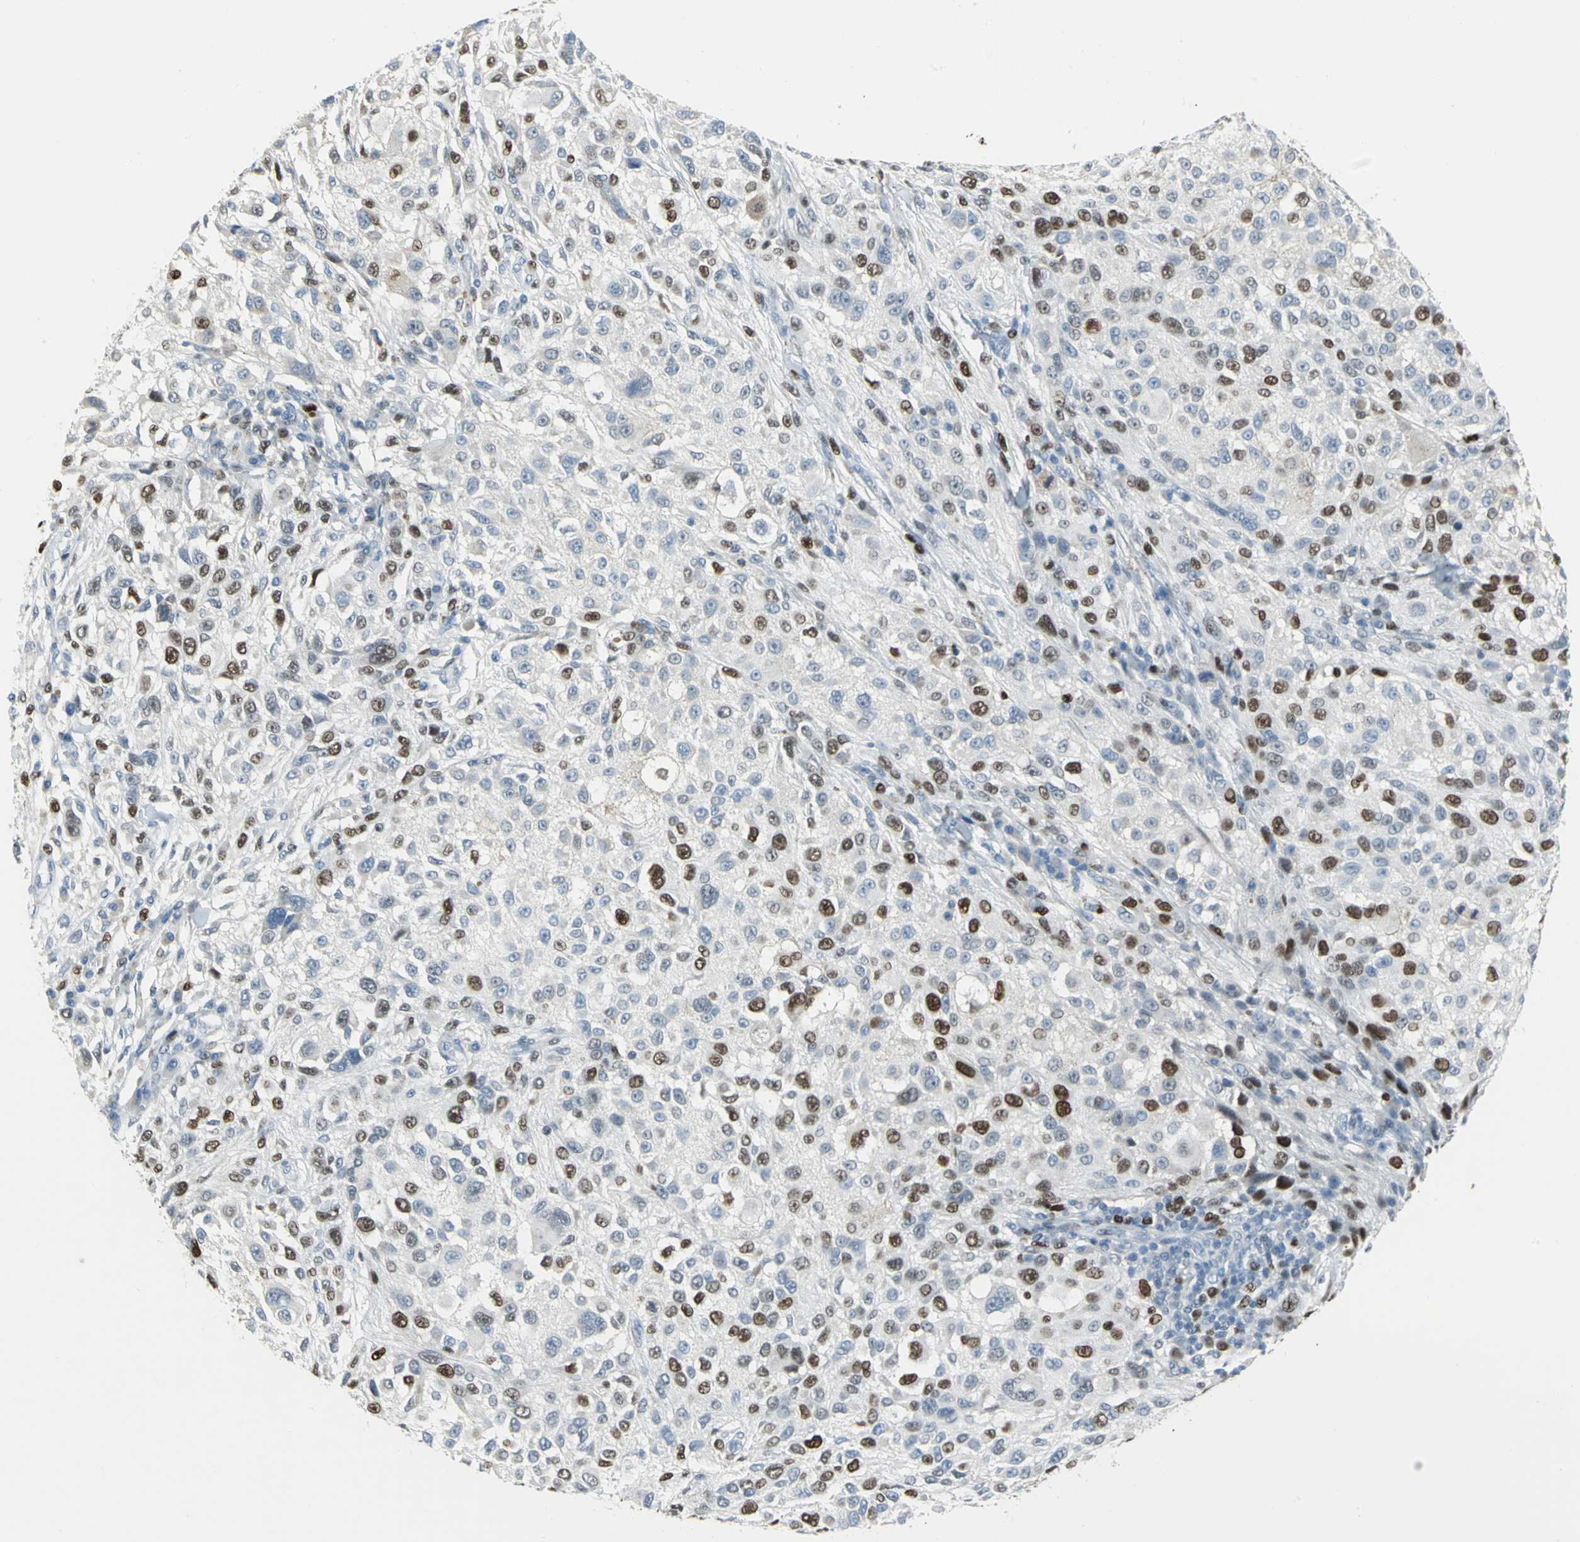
{"staining": {"intensity": "strong", "quantity": "25%-75%", "location": "nuclear"}, "tissue": "melanoma", "cell_type": "Tumor cells", "image_type": "cancer", "snomed": [{"axis": "morphology", "description": "Necrosis, NOS"}, {"axis": "morphology", "description": "Malignant melanoma, NOS"}, {"axis": "topography", "description": "Skin"}], "caption": "Strong nuclear expression is present in about 25%-75% of tumor cells in melanoma.", "gene": "MCM3", "patient": {"sex": "female", "age": 87}}